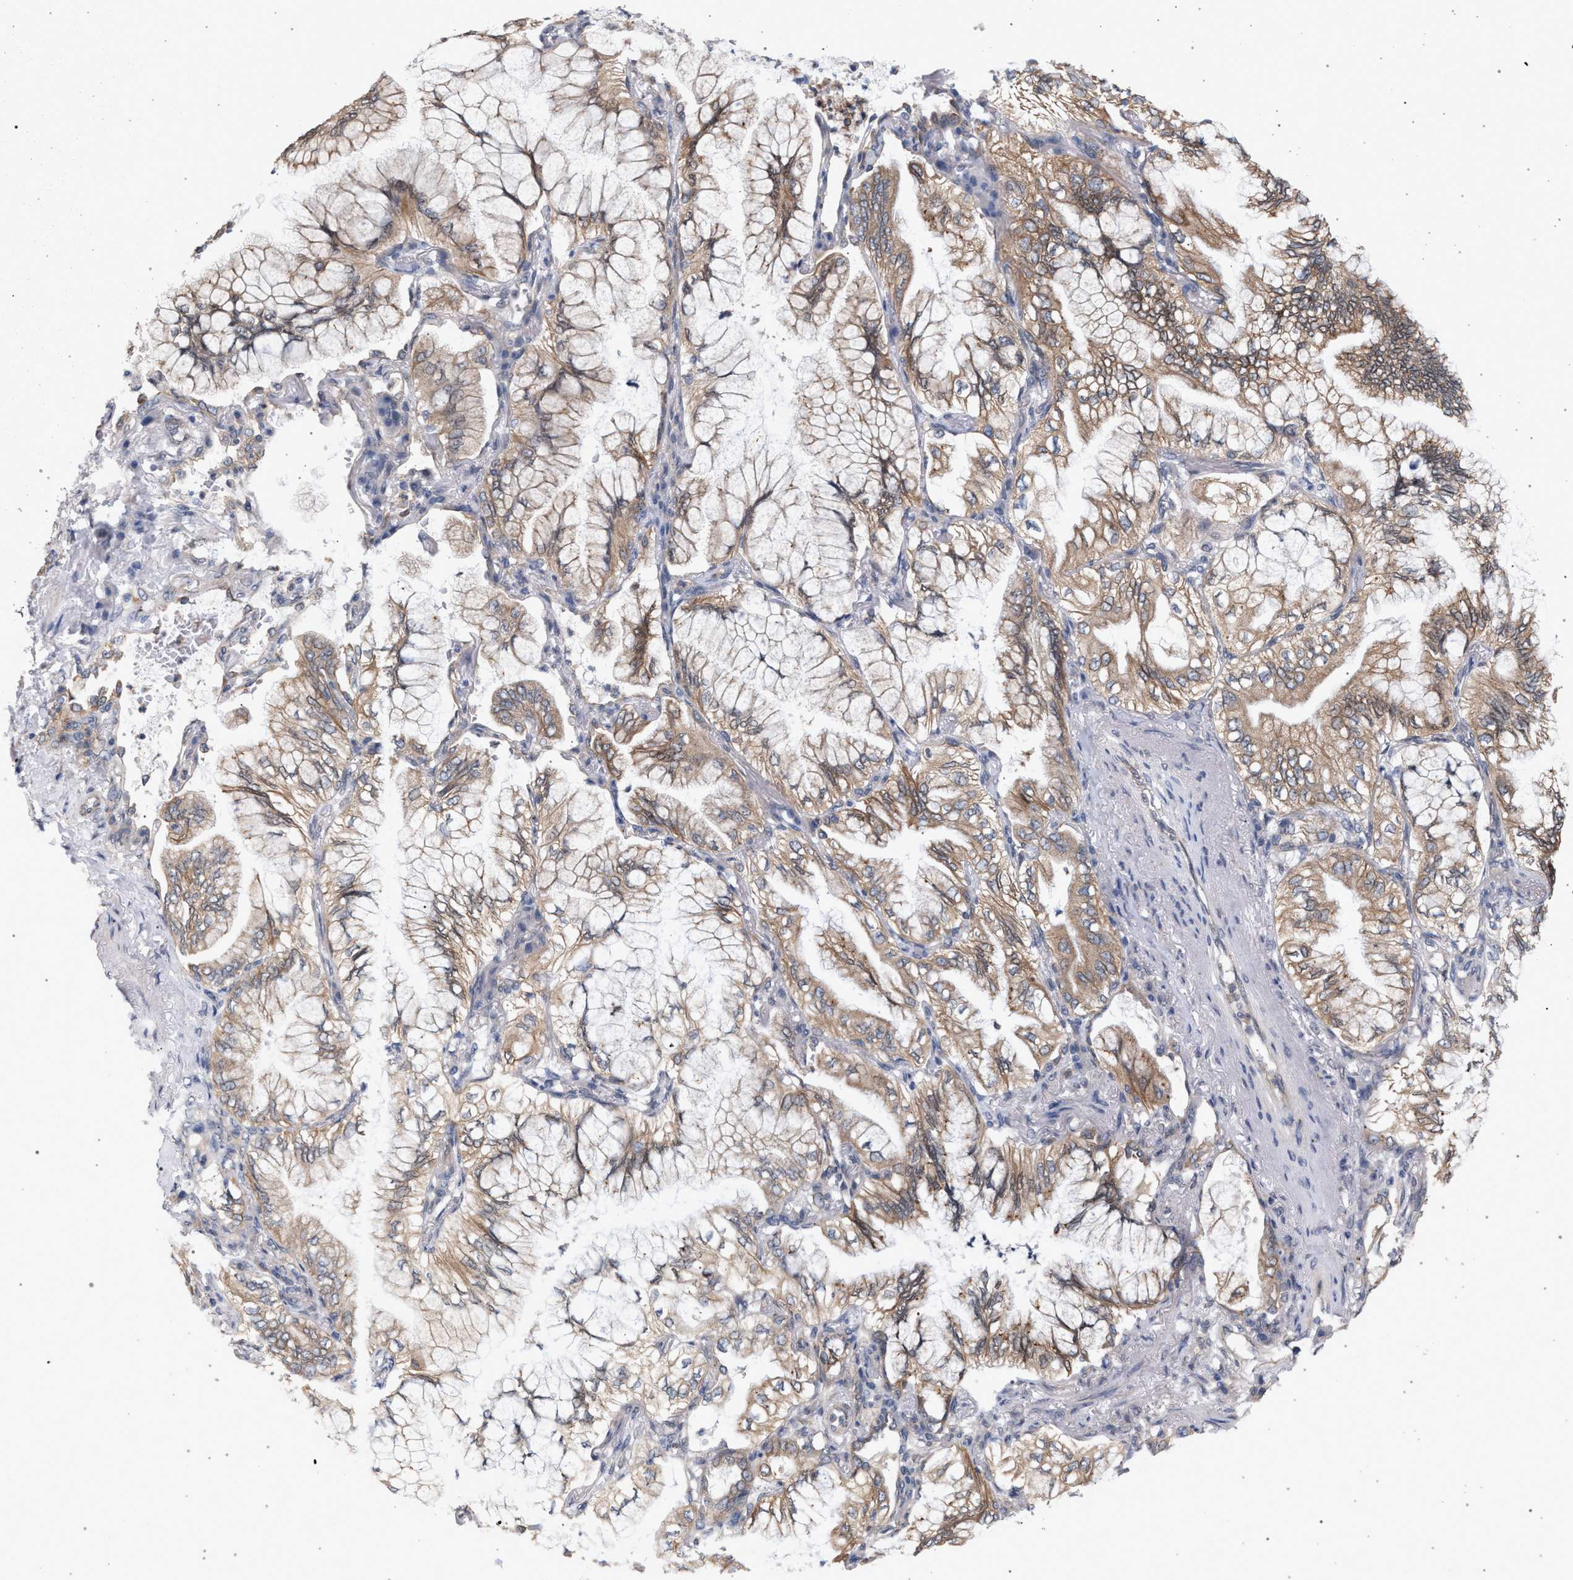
{"staining": {"intensity": "weak", "quantity": ">75%", "location": "cytoplasmic/membranous"}, "tissue": "lung cancer", "cell_type": "Tumor cells", "image_type": "cancer", "snomed": [{"axis": "morphology", "description": "Adenocarcinoma, NOS"}, {"axis": "topography", "description": "Lung"}], "caption": "DAB immunohistochemical staining of human lung cancer (adenocarcinoma) demonstrates weak cytoplasmic/membranous protein positivity in approximately >75% of tumor cells. (Brightfield microscopy of DAB IHC at high magnification).", "gene": "ARPC5L", "patient": {"sex": "female", "age": 70}}